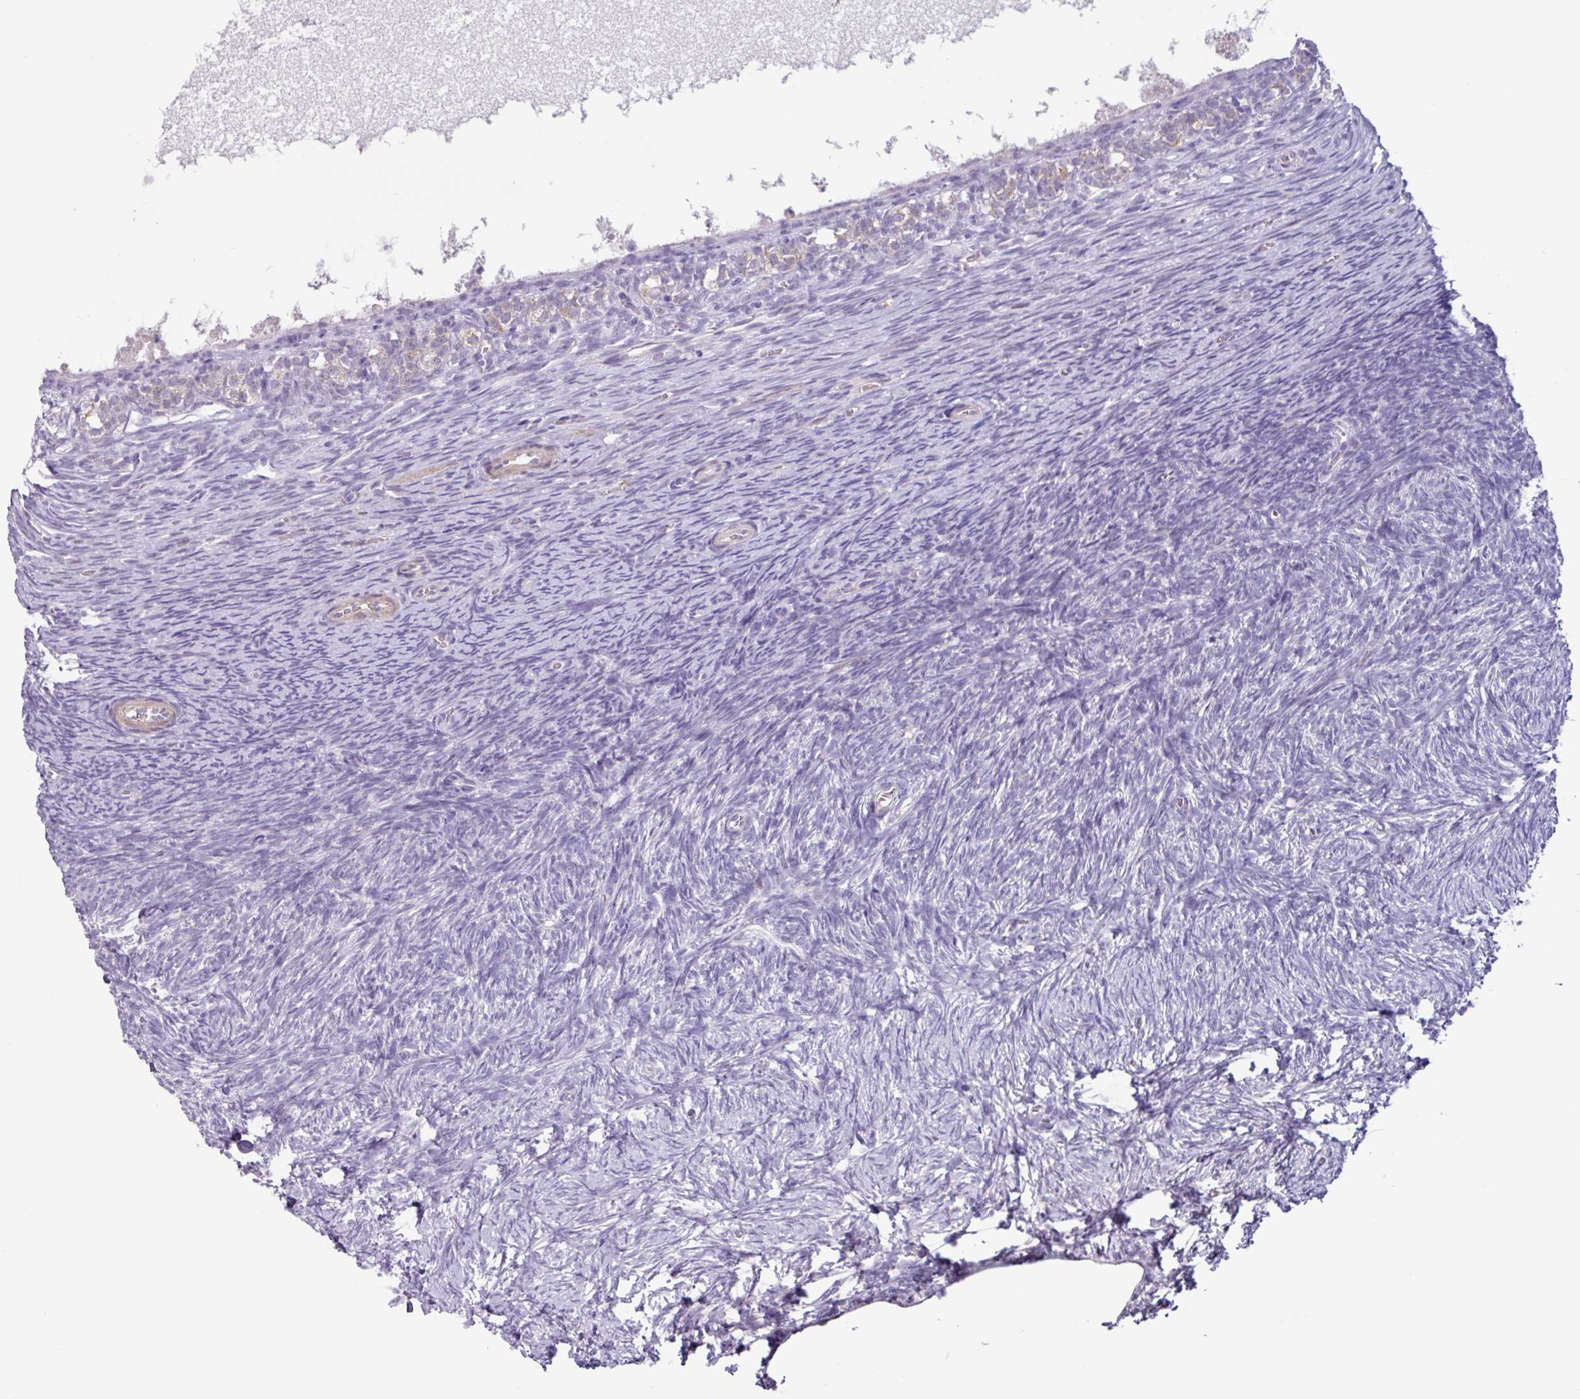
{"staining": {"intensity": "negative", "quantity": "none", "location": "none"}, "tissue": "ovary", "cell_type": "Ovarian stroma cells", "image_type": "normal", "snomed": [{"axis": "morphology", "description": "Normal tissue, NOS"}, {"axis": "topography", "description": "Ovary"}], "caption": "DAB (3,3'-diaminobenzidine) immunohistochemical staining of benign ovary displays no significant positivity in ovarian stroma cells.", "gene": "OTX1", "patient": {"sex": "female", "age": 39}}